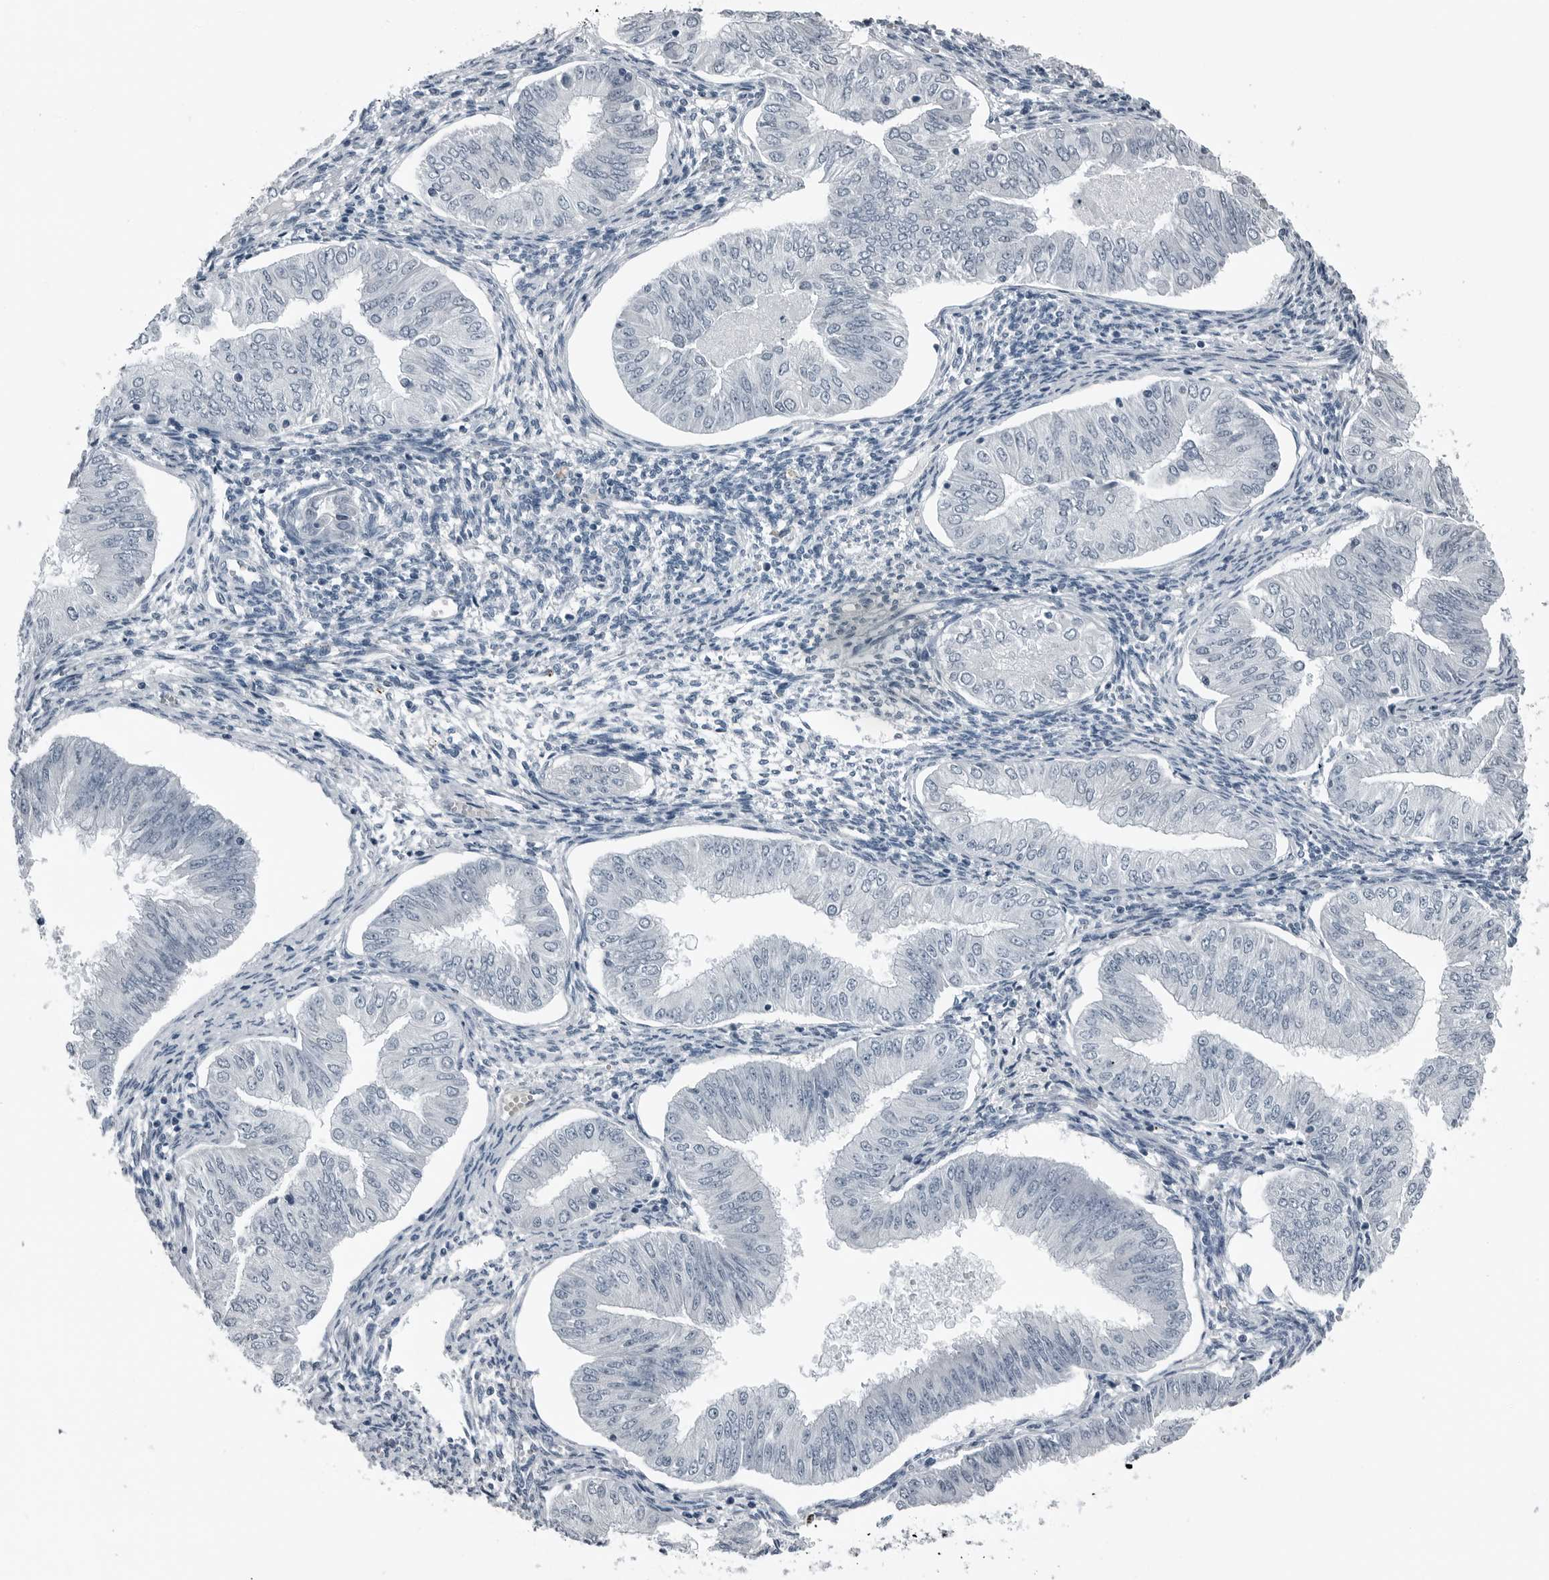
{"staining": {"intensity": "negative", "quantity": "none", "location": "none"}, "tissue": "endometrial cancer", "cell_type": "Tumor cells", "image_type": "cancer", "snomed": [{"axis": "morphology", "description": "Normal tissue, NOS"}, {"axis": "morphology", "description": "Adenocarcinoma, NOS"}, {"axis": "topography", "description": "Endometrium"}], "caption": "Protein analysis of endometrial adenocarcinoma demonstrates no significant staining in tumor cells.", "gene": "SPINK1", "patient": {"sex": "female", "age": 53}}